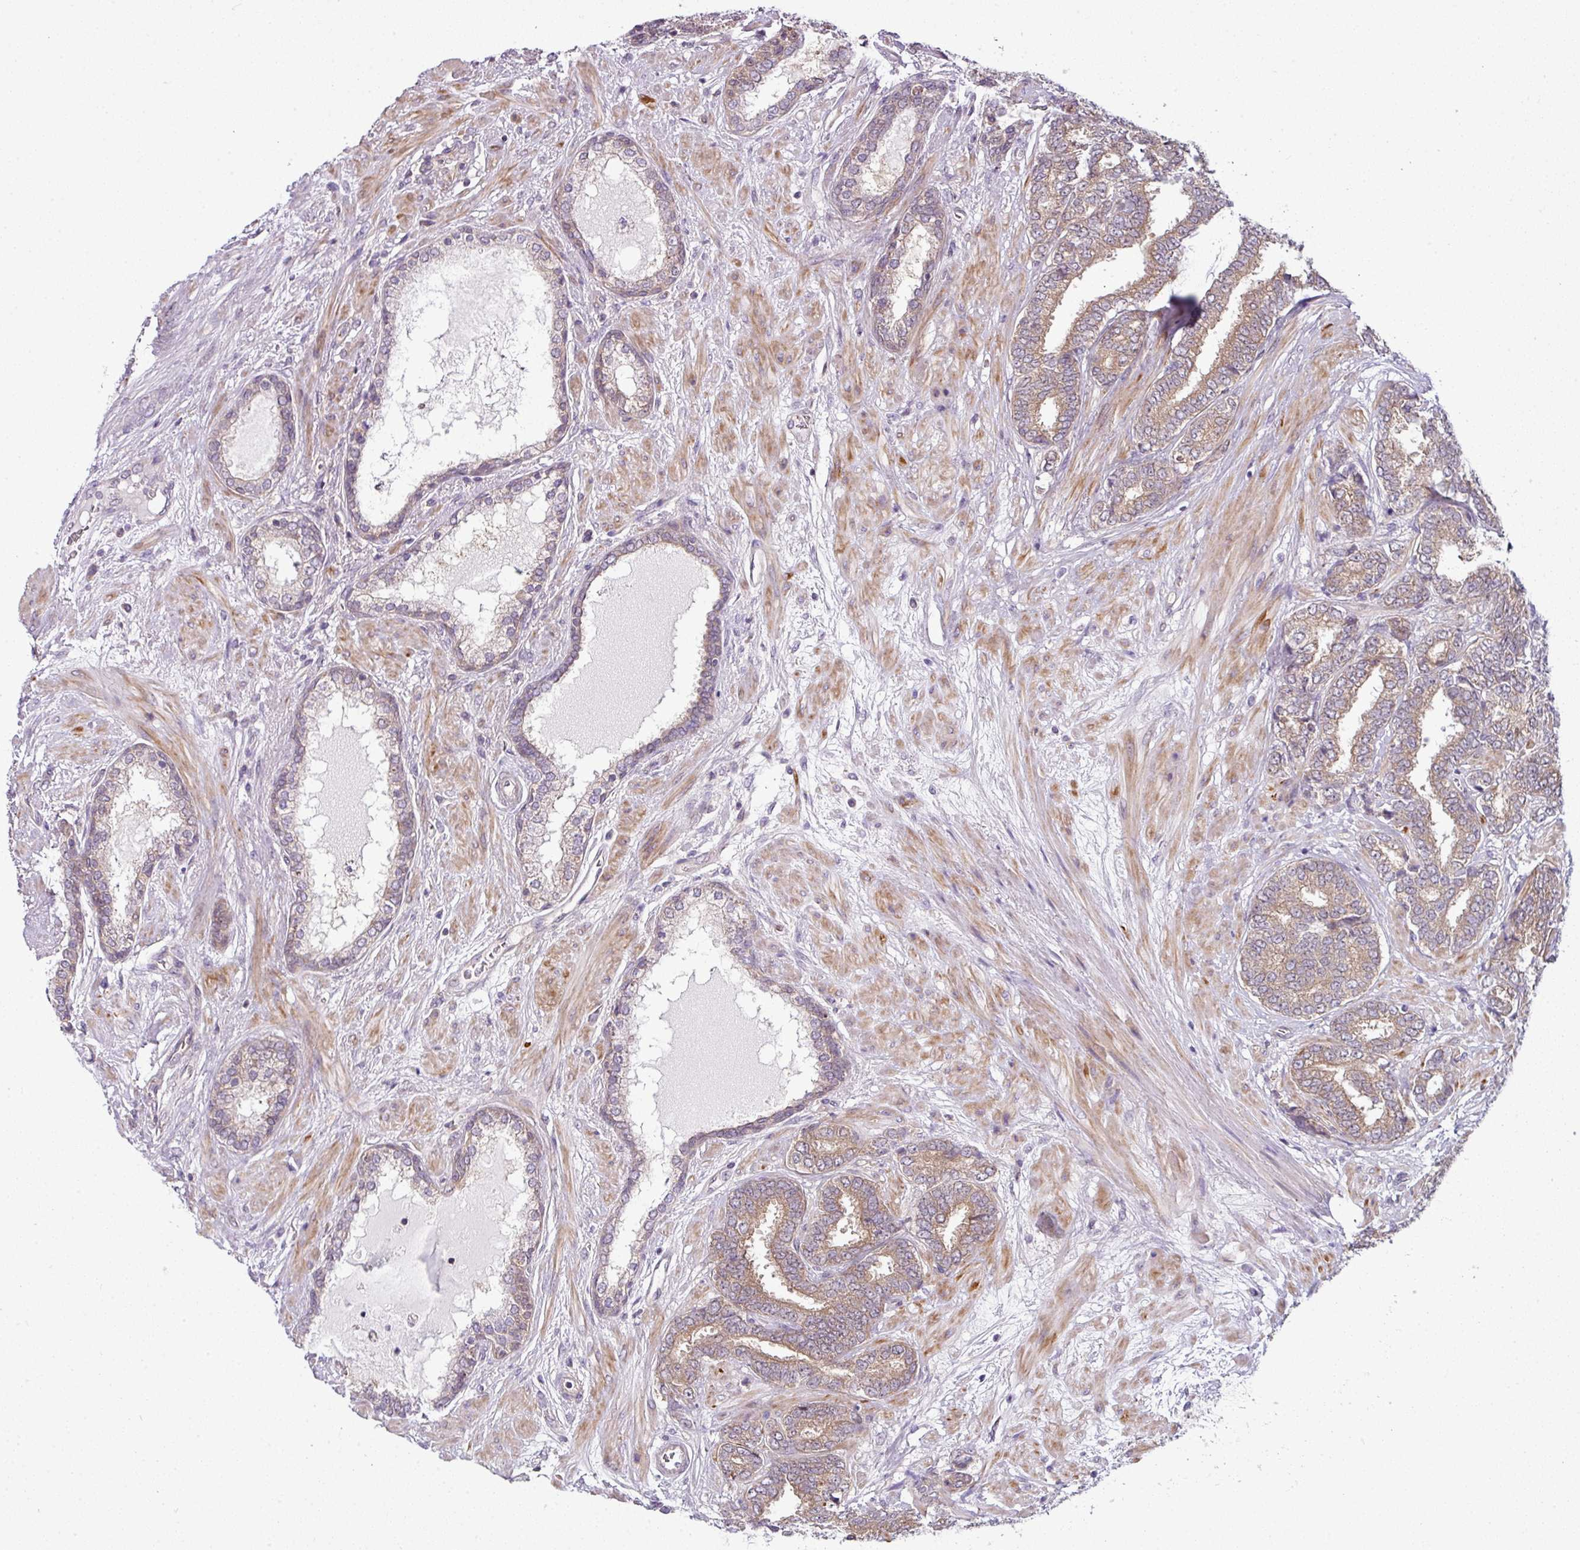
{"staining": {"intensity": "moderate", "quantity": ">75%", "location": "cytoplasmic/membranous"}, "tissue": "prostate cancer", "cell_type": "Tumor cells", "image_type": "cancer", "snomed": [{"axis": "morphology", "description": "Adenocarcinoma, High grade"}, {"axis": "topography", "description": "Prostate"}], "caption": "A medium amount of moderate cytoplasmic/membranous expression is identified in approximately >75% of tumor cells in prostate cancer tissue.", "gene": "DERPC", "patient": {"sex": "male", "age": 72}}